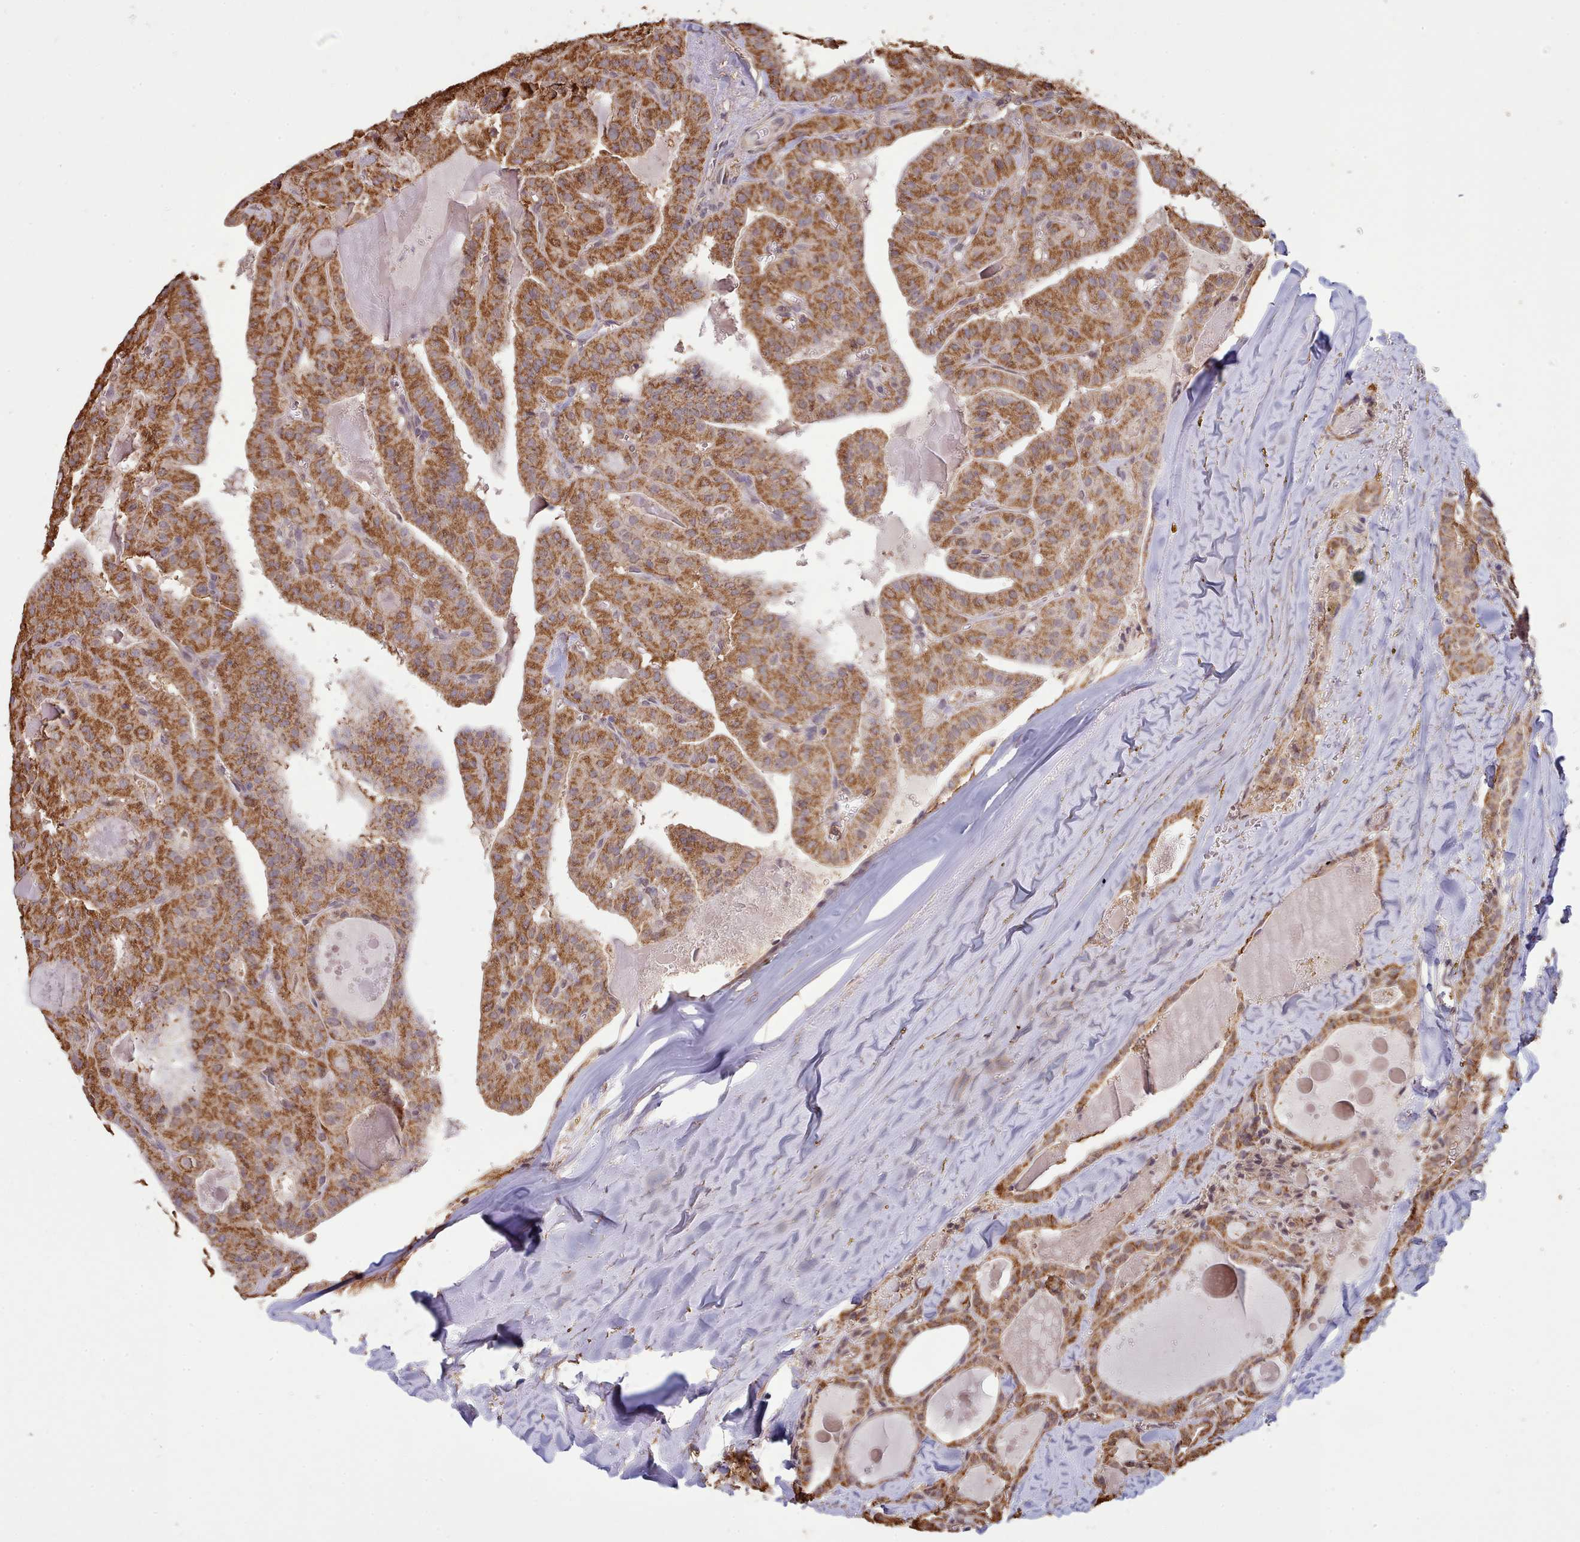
{"staining": {"intensity": "strong", "quantity": ">75%", "location": "cytoplasmic/membranous"}, "tissue": "thyroid cancer", "cell_type": "Tumor cells", "image_type": "cancer", "snomed": [{"axis": "morphology", "description": "Papillary adenocarcinoma, NOS"}, {"axis": "topography", "description": "Thyroid gland"}], "caption": "IHC (DAB) staining of thyroid cancer (papillary adenocarcinoma) reveals strong cytoplasmic/membranous protein staining in approximately >75% of tumor cells. (DAB (3,3'-diaminobenzidine) IHC with brightfield microscopy, high magnification).", "gene": "METRN", "patient": {"sex": "male", "age": 52}}